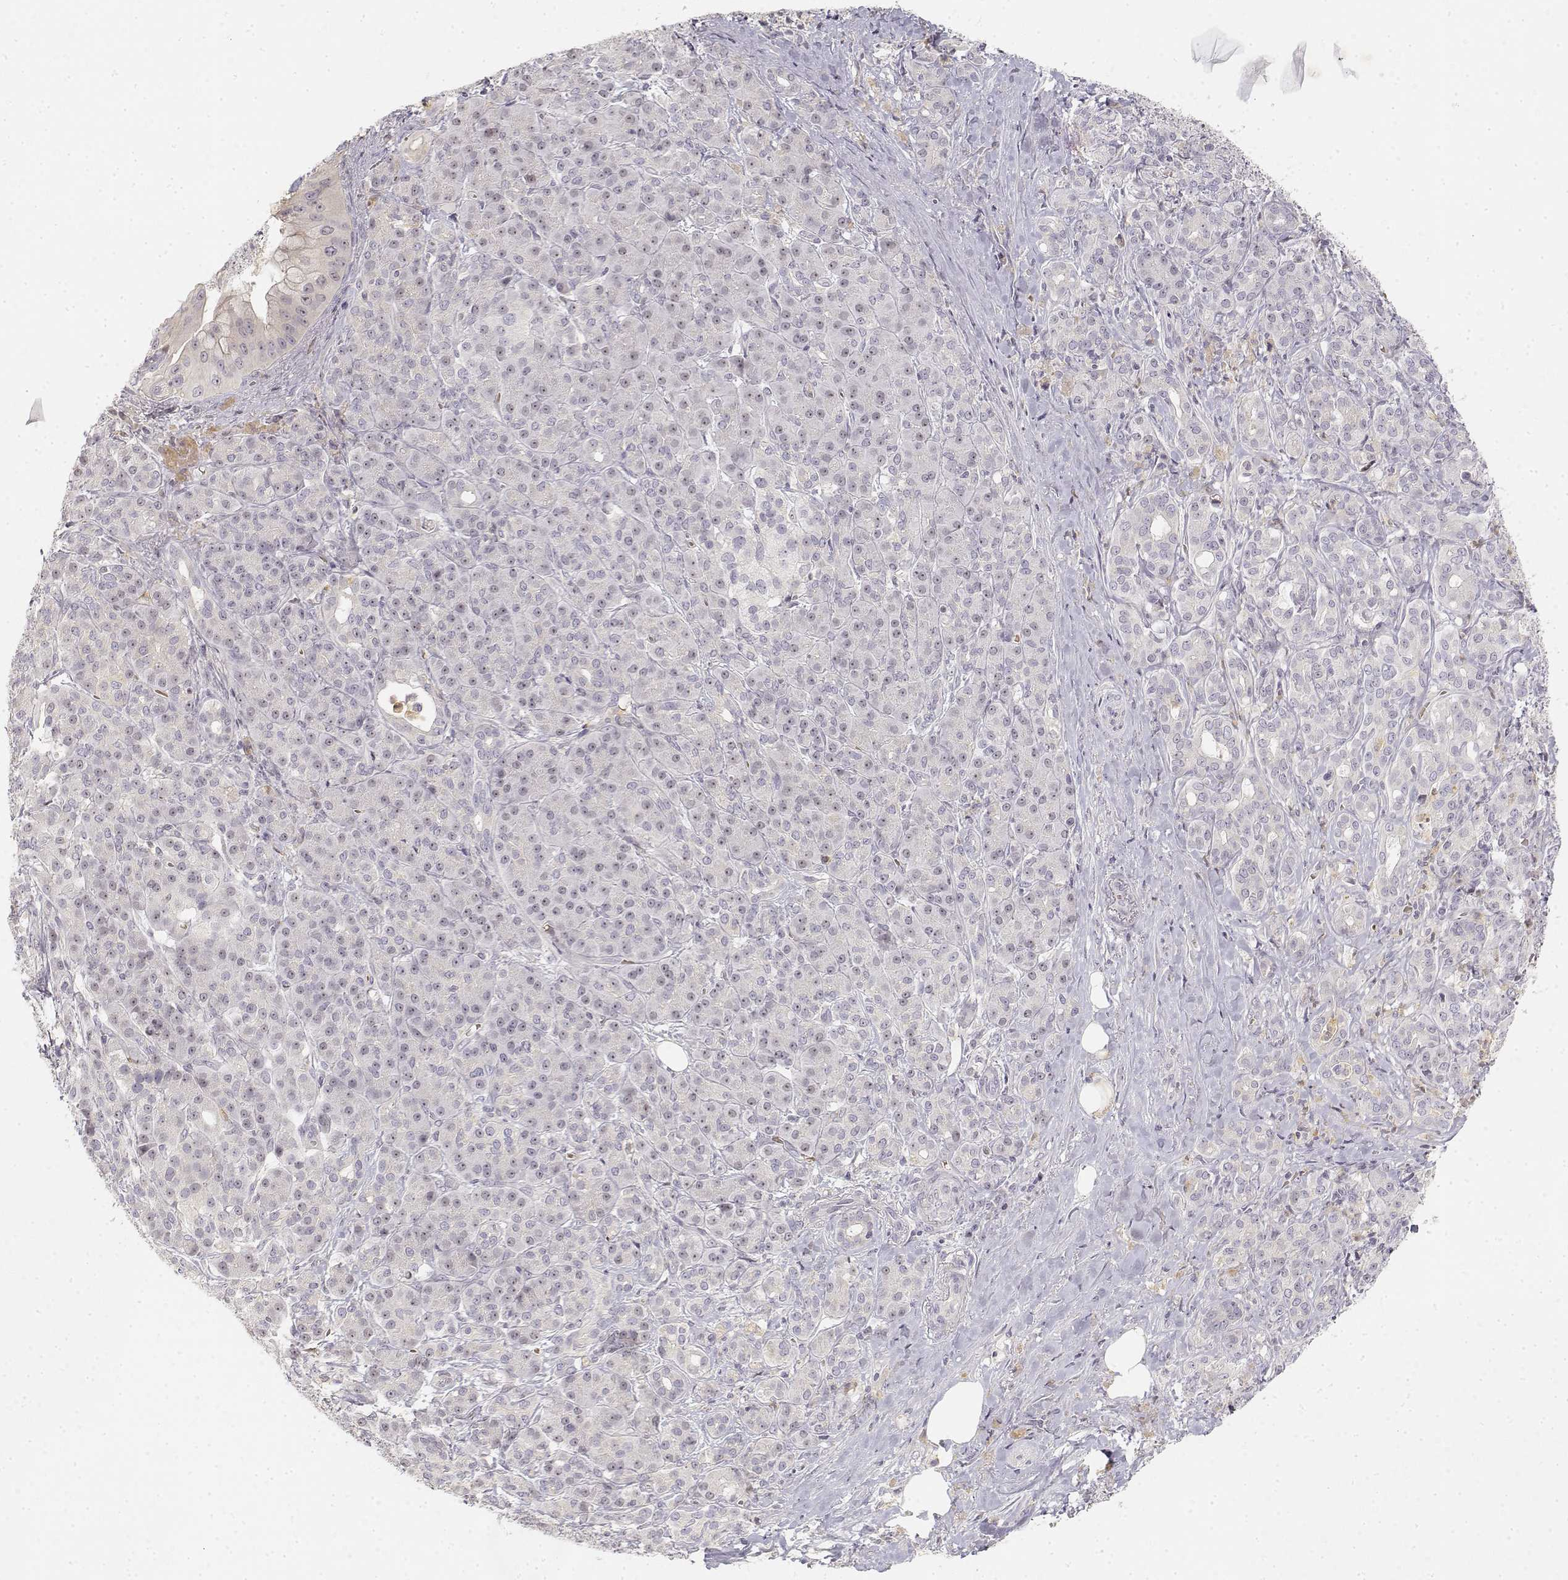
{"staining": {"intensity": "negative", "quantity": "none", "location": "none"}, "tissue": "pancreatic cancer", "cell_type": "Tumor cells", "image_type": "cancer", "snomed": [{"axis": "morphology", "description": "Normal tissue, NOS"}, {"axis": "morphology", "description": "Inflammation, NOS"}, {"axis": "morphology", "description": "Adenocarcinoma, NOS"}, {"axis": "topography", "description": "Pancreas"}], "caption": "IHC of pancreatic cancer (adenocarcinoma) displays no positivity in tumor cells.", "gene": "GLIPR1L2", "patient": {"sex": "male", "age": 57}}